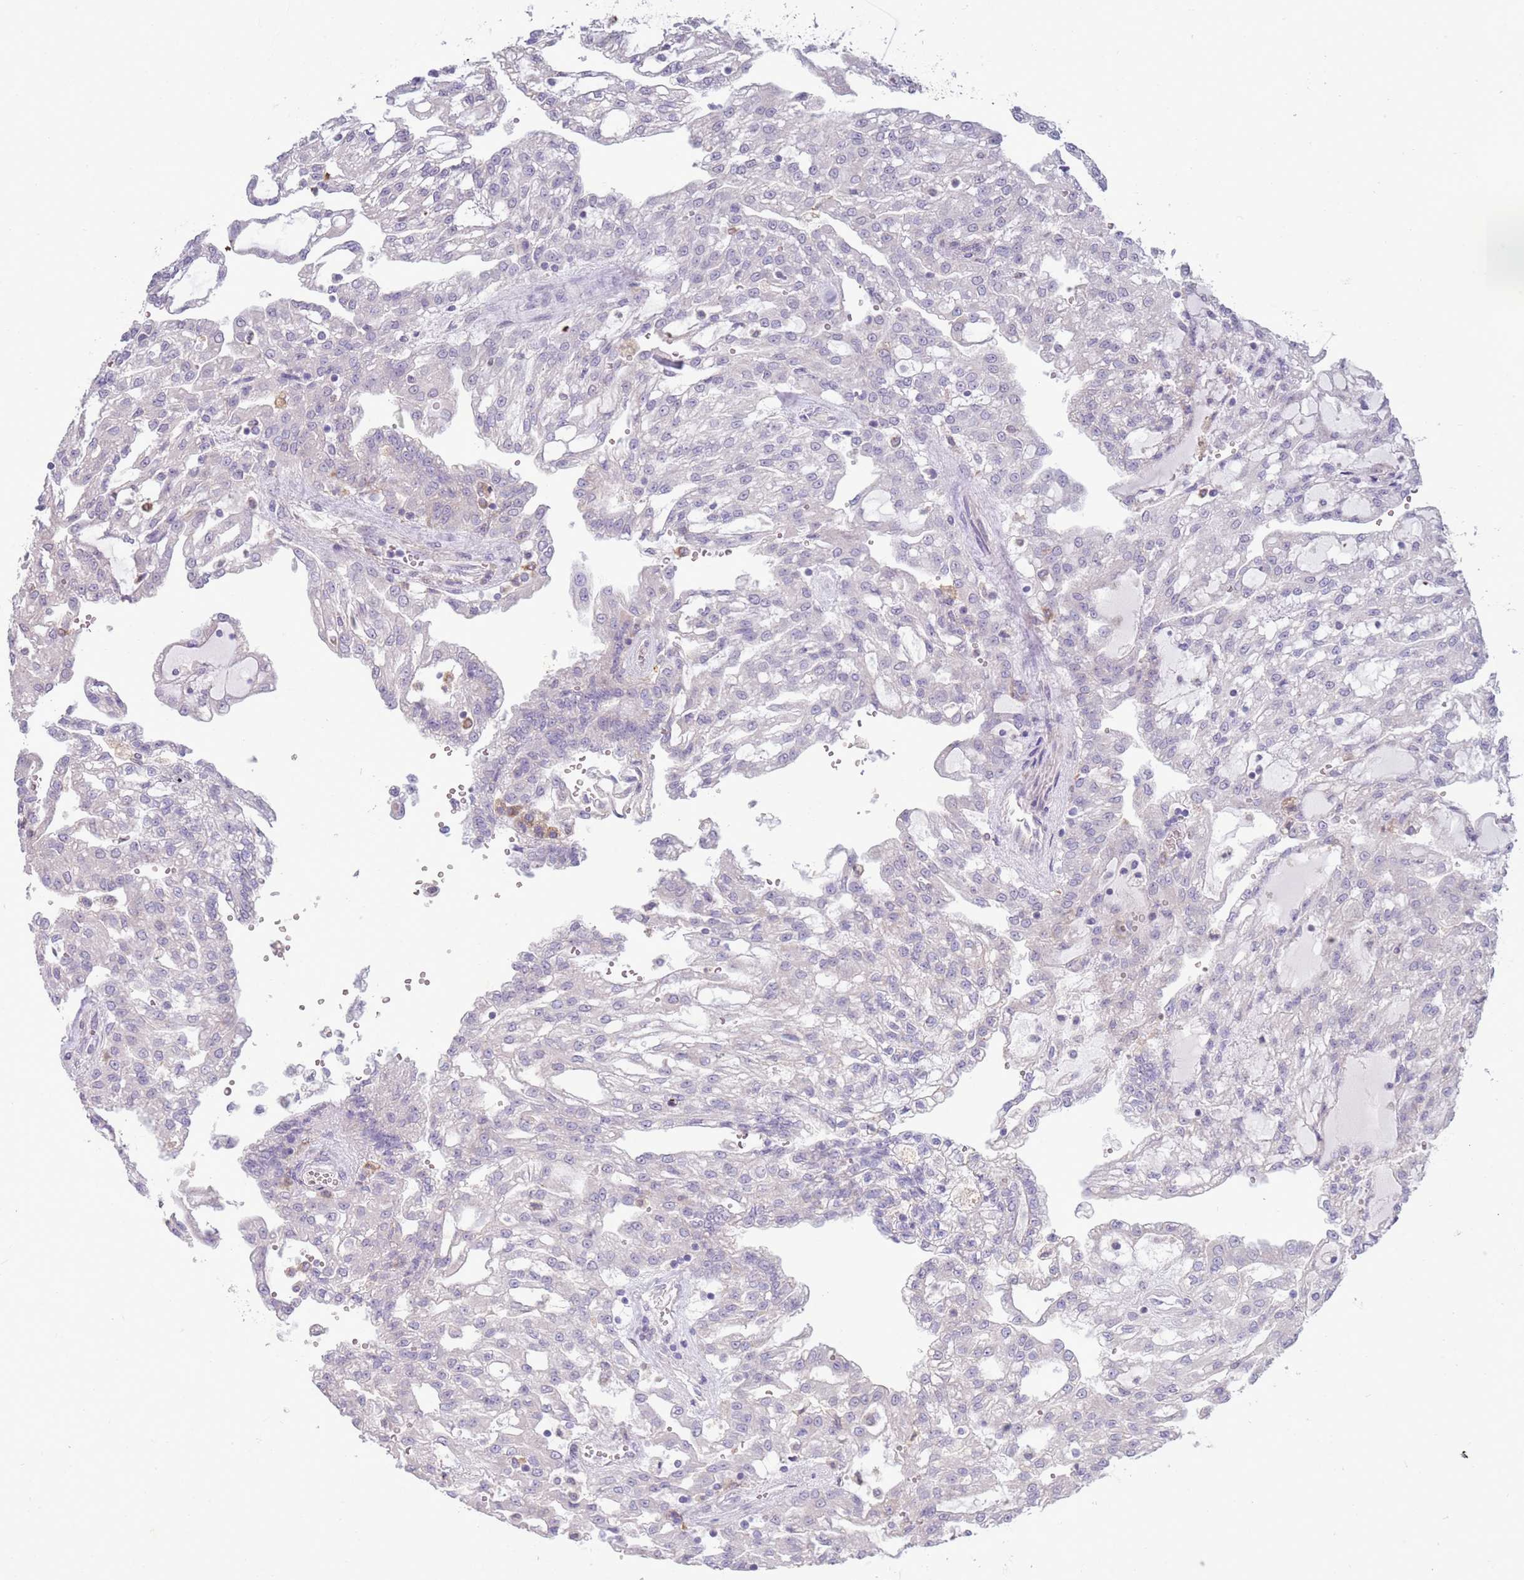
{"staining": {"intensity": "negative", "quantity": "none", "location": "none"}, "tissue": "renal cancer", "cell_type": "Tumor cells", "image_type": "cancer", "snomed": [{"axis": "morphology", "description": "Adenocarcinoma, NOS"}, {"axis": "topography", "description": "Kidney"}], "caption": "Immunohistochemical staining of renal cancer (adenocarcinoma) displays no significant positivity in tumor cells.", "gene": "ACSBG1", "patient": {"sex": "male", "age": 63}}